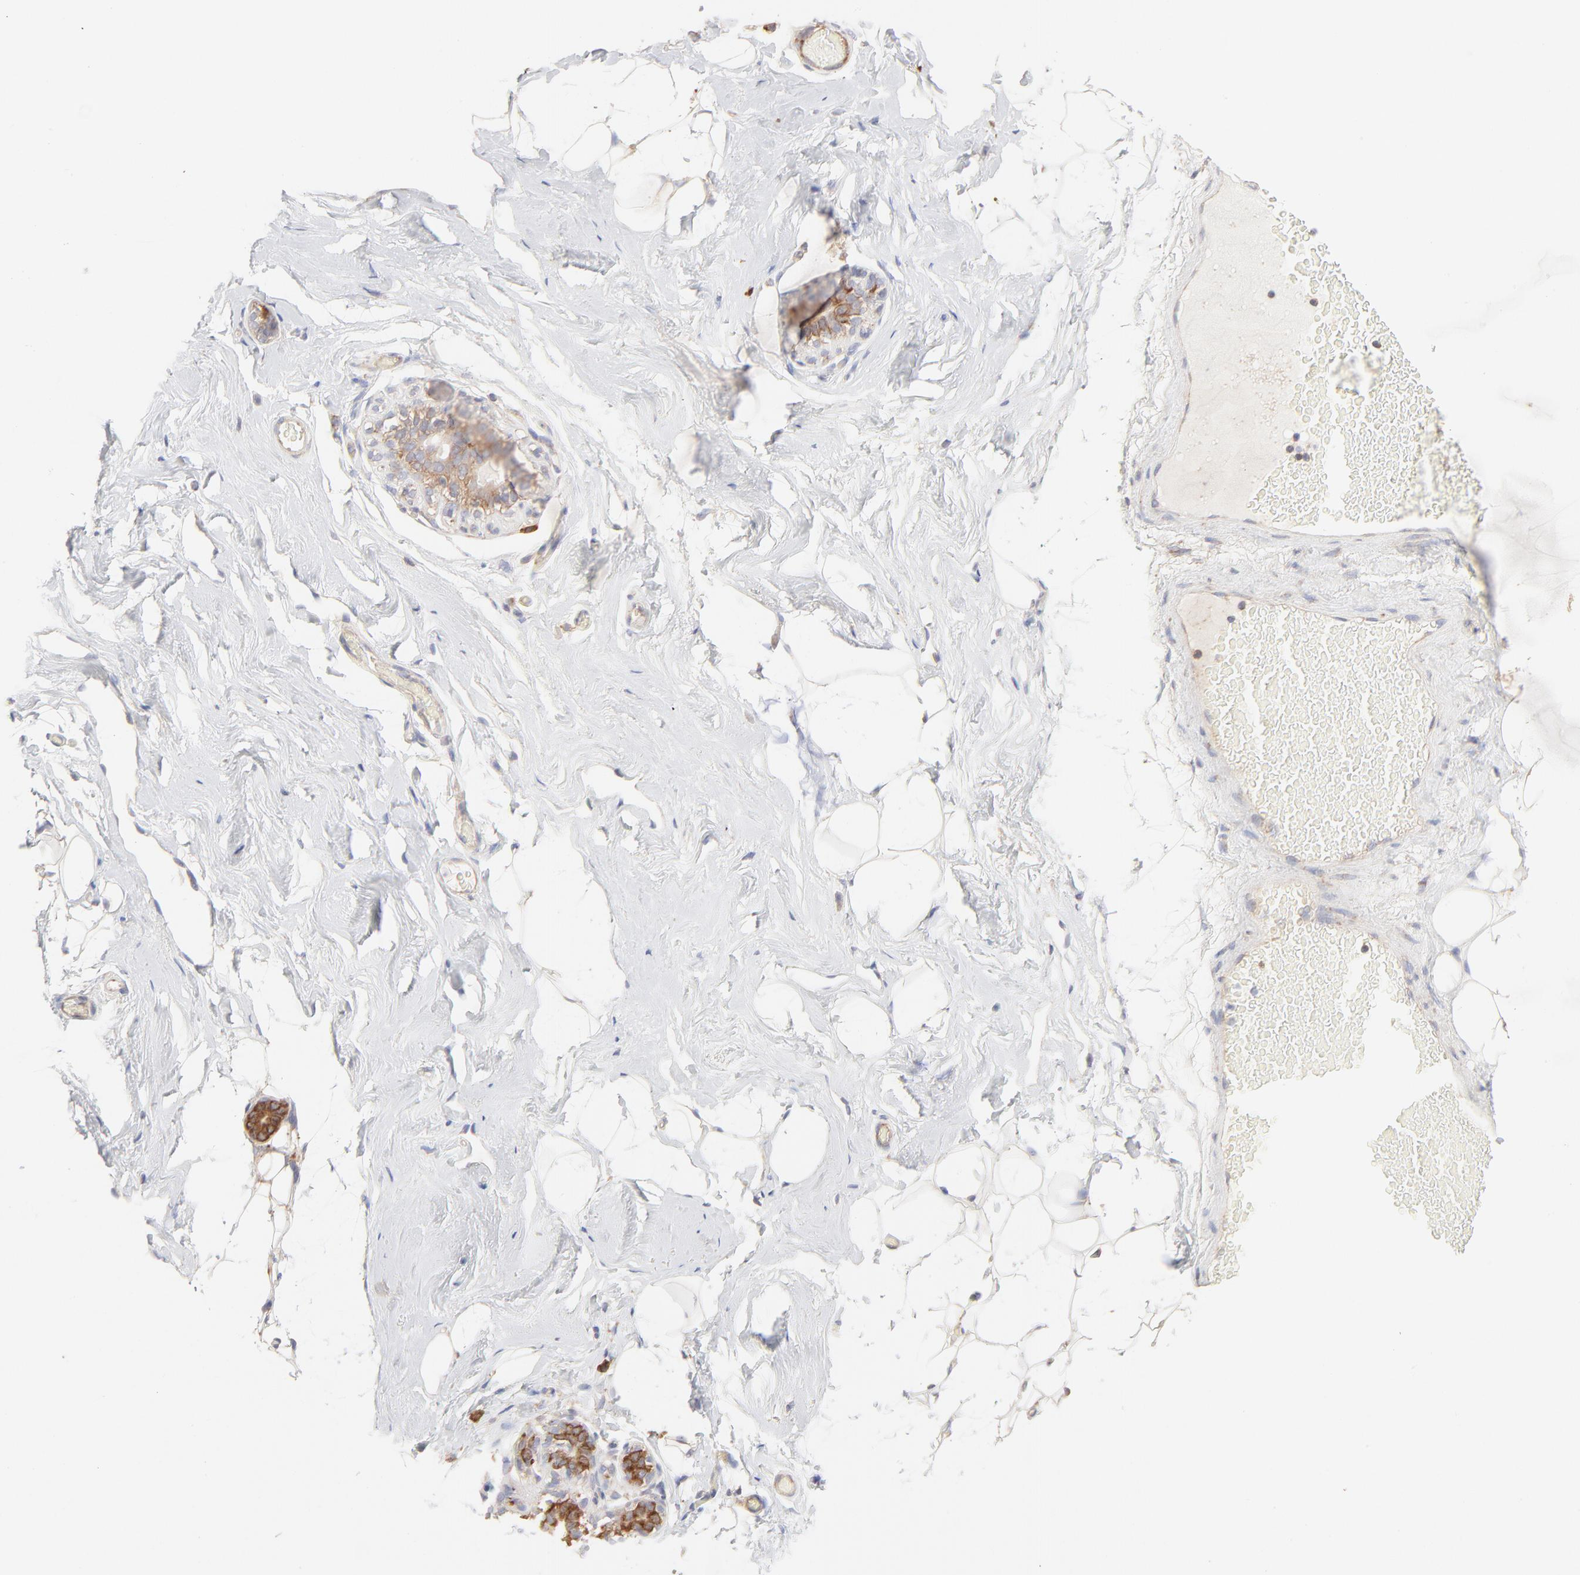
{"staining": {"intensity": "moderate", "quantity": "25%-75%", "location": "cytoplasmic/membranous"}, "tissue": "breast", "cell_type": "Adipocytes", "image_type": "normal", "snomed": [{"axis": "morphology", "description": "Normal tissue, NOS"}, {"axis": "topography", "description": "Breast"}, {"axis": "topography", "description": "Soft tissue"}], "caption": "An immunohistochemistry (IHC) micrograph of benign tissue is shown. Protein staining in brown highlights moderate cytoplasmic/membranous positivity in breast within adipocytes.", "gene": "RPS21", "patient": {"sex": "female", "age": 75}}